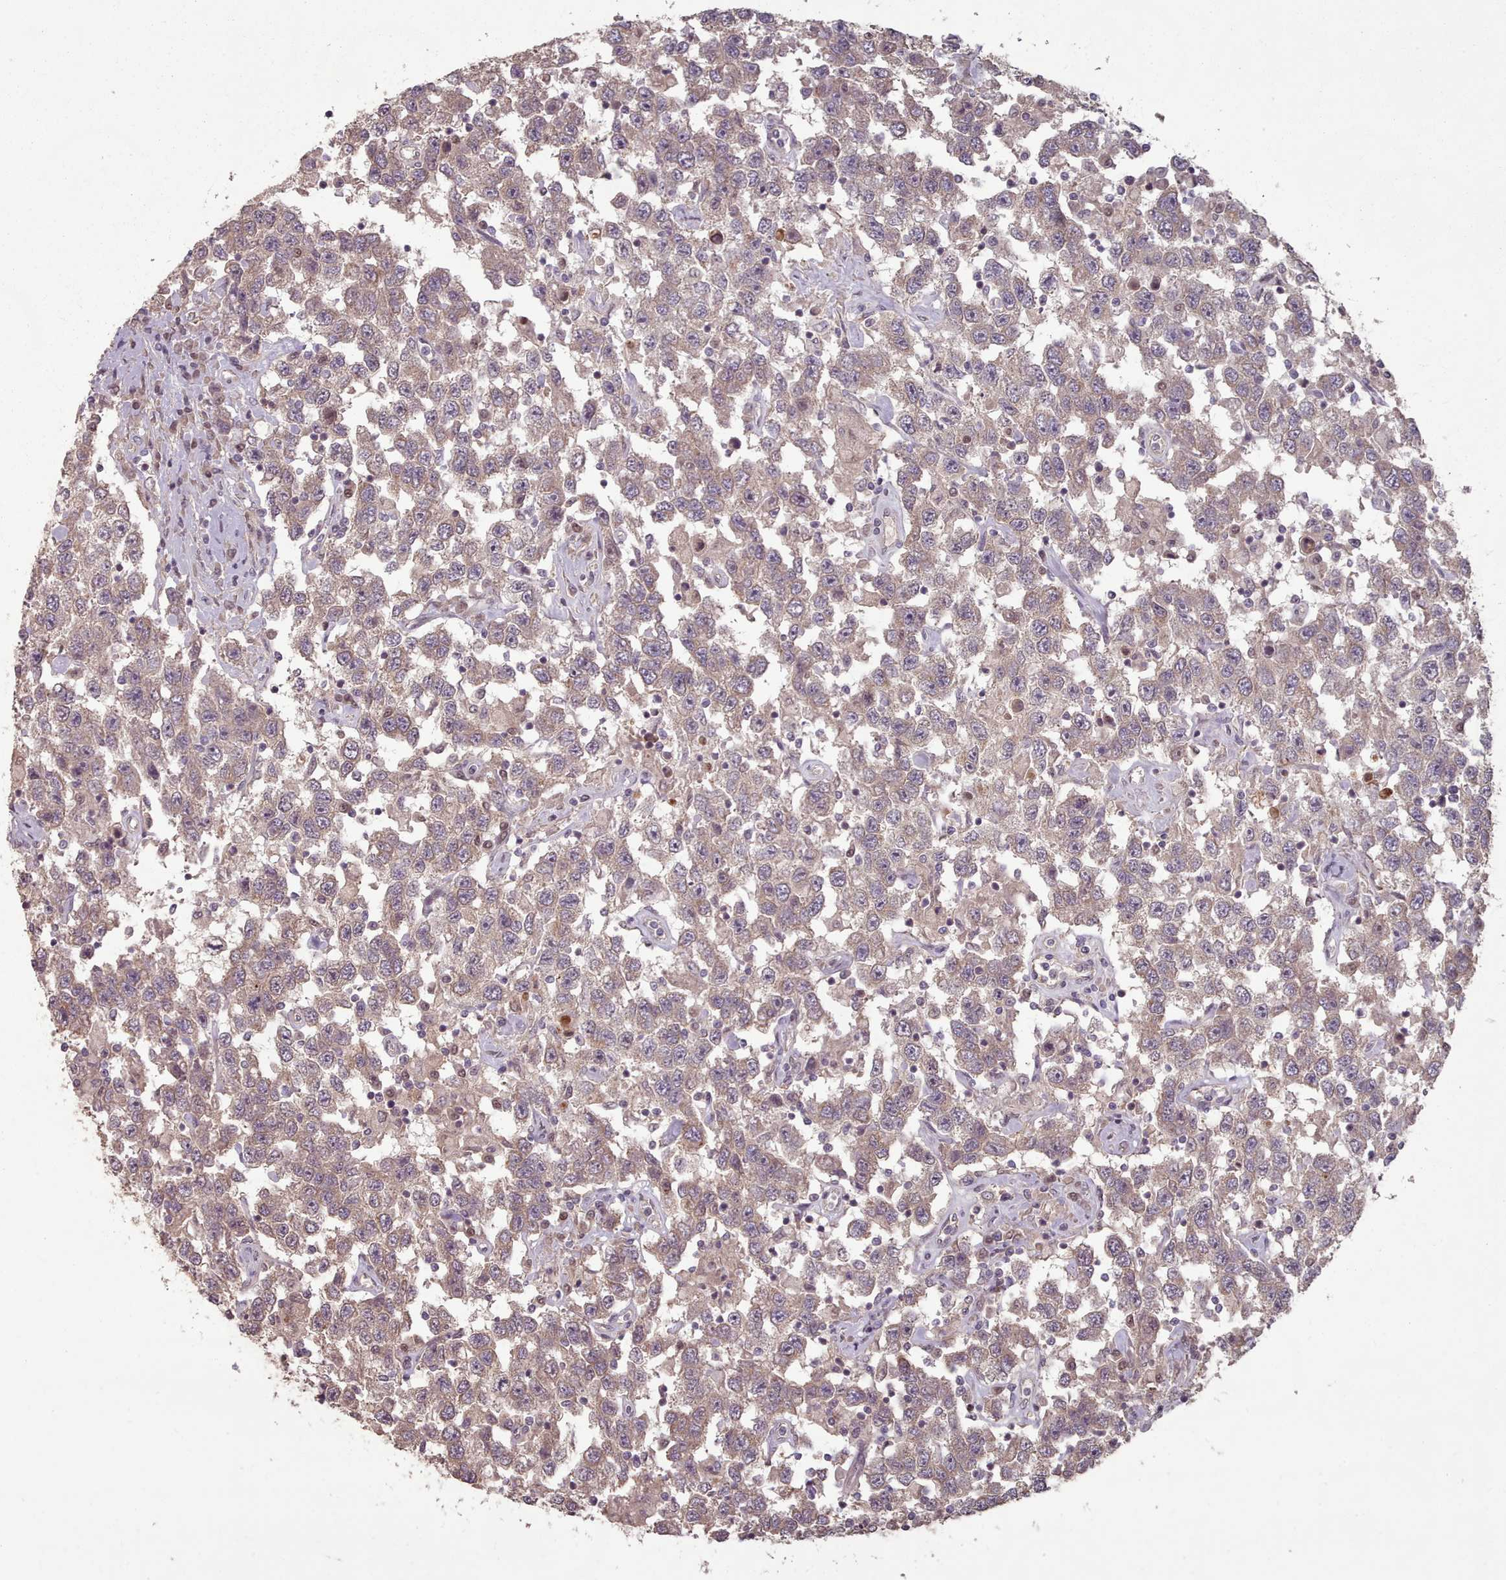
{"staining": {"intensity": "weak", "quantity": ">75%", "location": "cytoplasmic/membranous"}, "tissue": "testis cancer", "cell_type": "Tumor cells", "image_type": "cancer", "snomed": [{"axis": "morphology", "description": "Seminoma, NOS"}, {"axis": "topography", "description": "Testis"}], "caption": "Protein staining exhibits weak cytoplasmic/membranous staining in approximately >75% of tumor cells in testis seminoma.", "gene": "ERCC6L", "patient": {"sex": "male", "age": 41}}